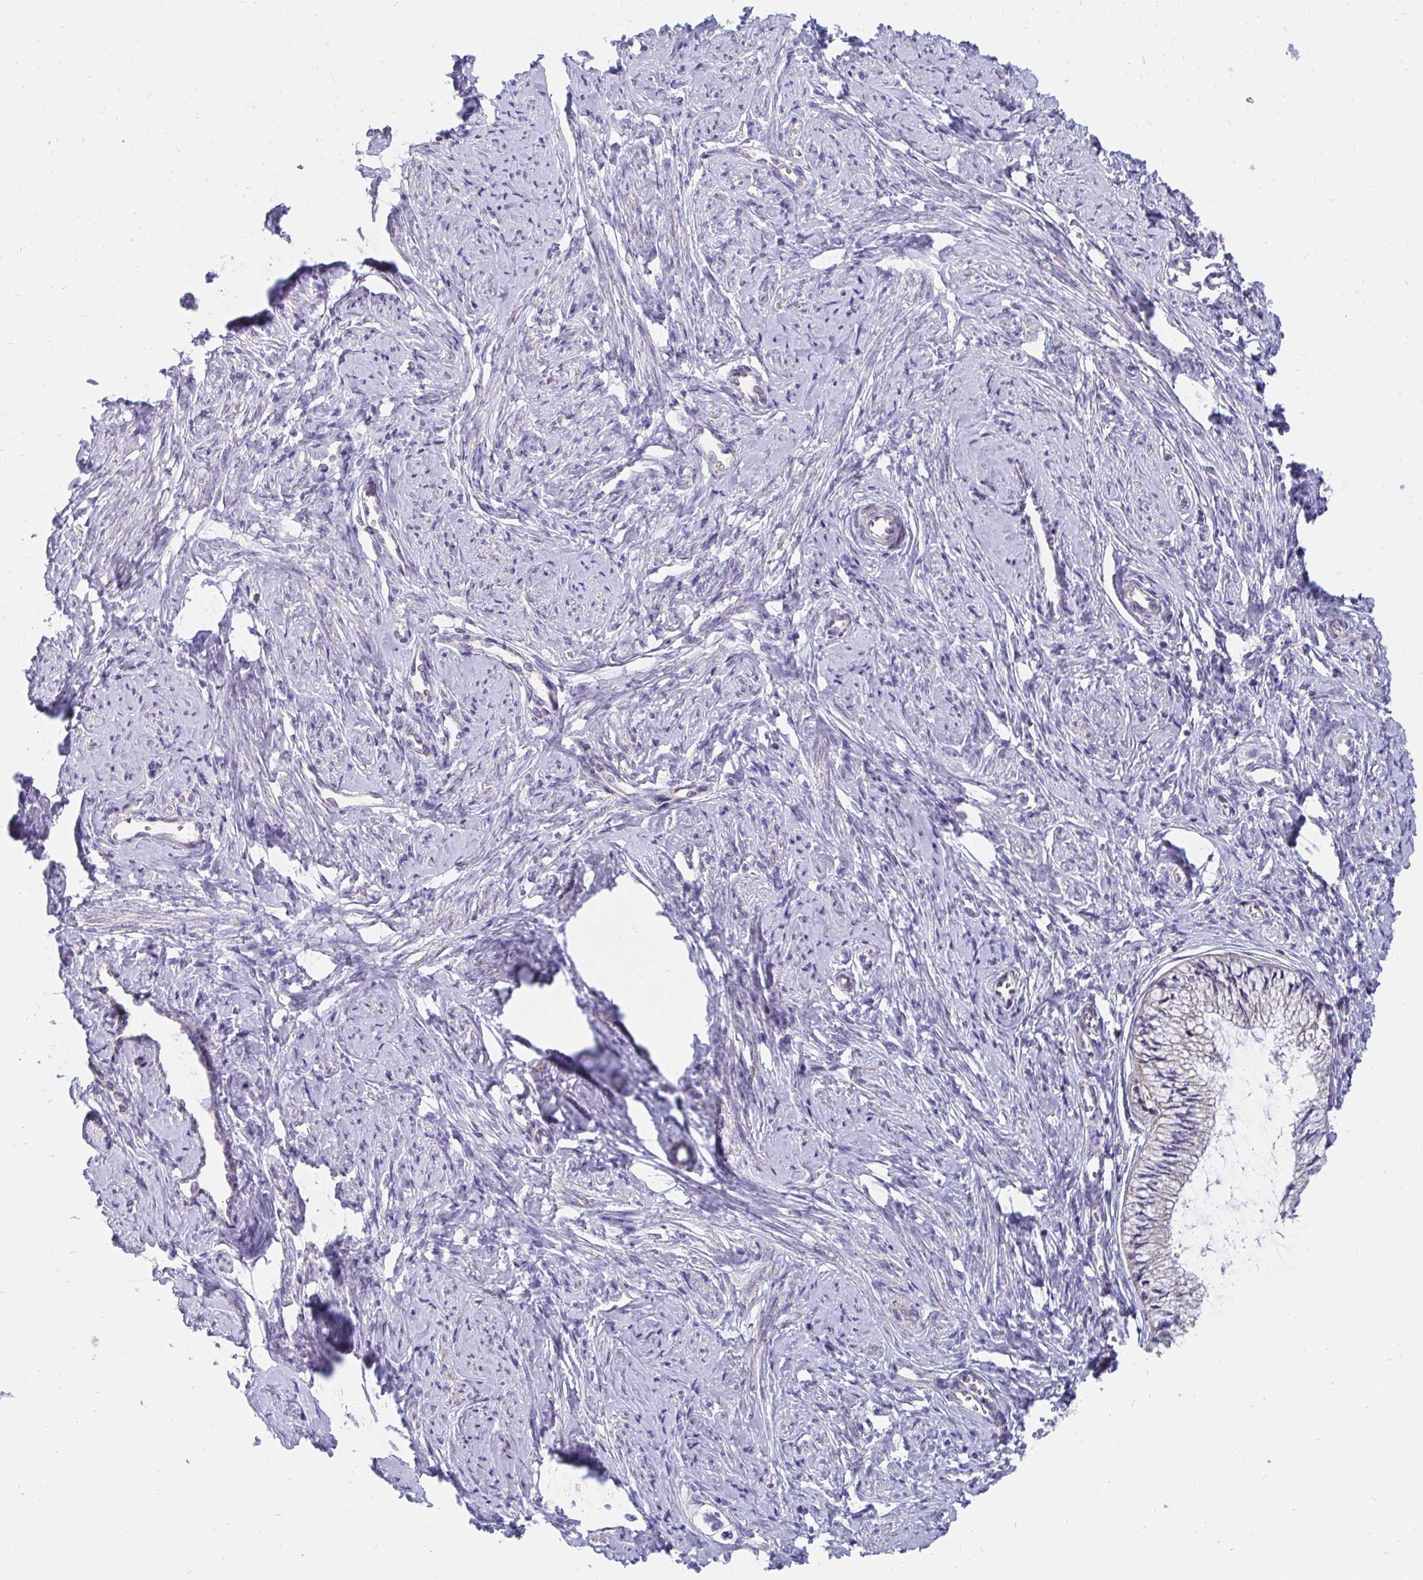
{"staining": {"intensity": "negative", "quantity": "none", "location": "none"}, "tissue": "cervix", "cell_type": "Glandular cells", "image_type": "normal", "snomed": [{"axis": "morphology", "description": "Normal tissue, NOS"}, {"axis": "topography", "description": "Cervix"}], "caption": "This image is of benign cervix stained with immunohistochemistry (IHC) to label a protein in brown with the nuclei are counter-stained blue. There is no staining in glandular cells.", "gene": "PC", "patient": {"sex": "female", "age": 24}}